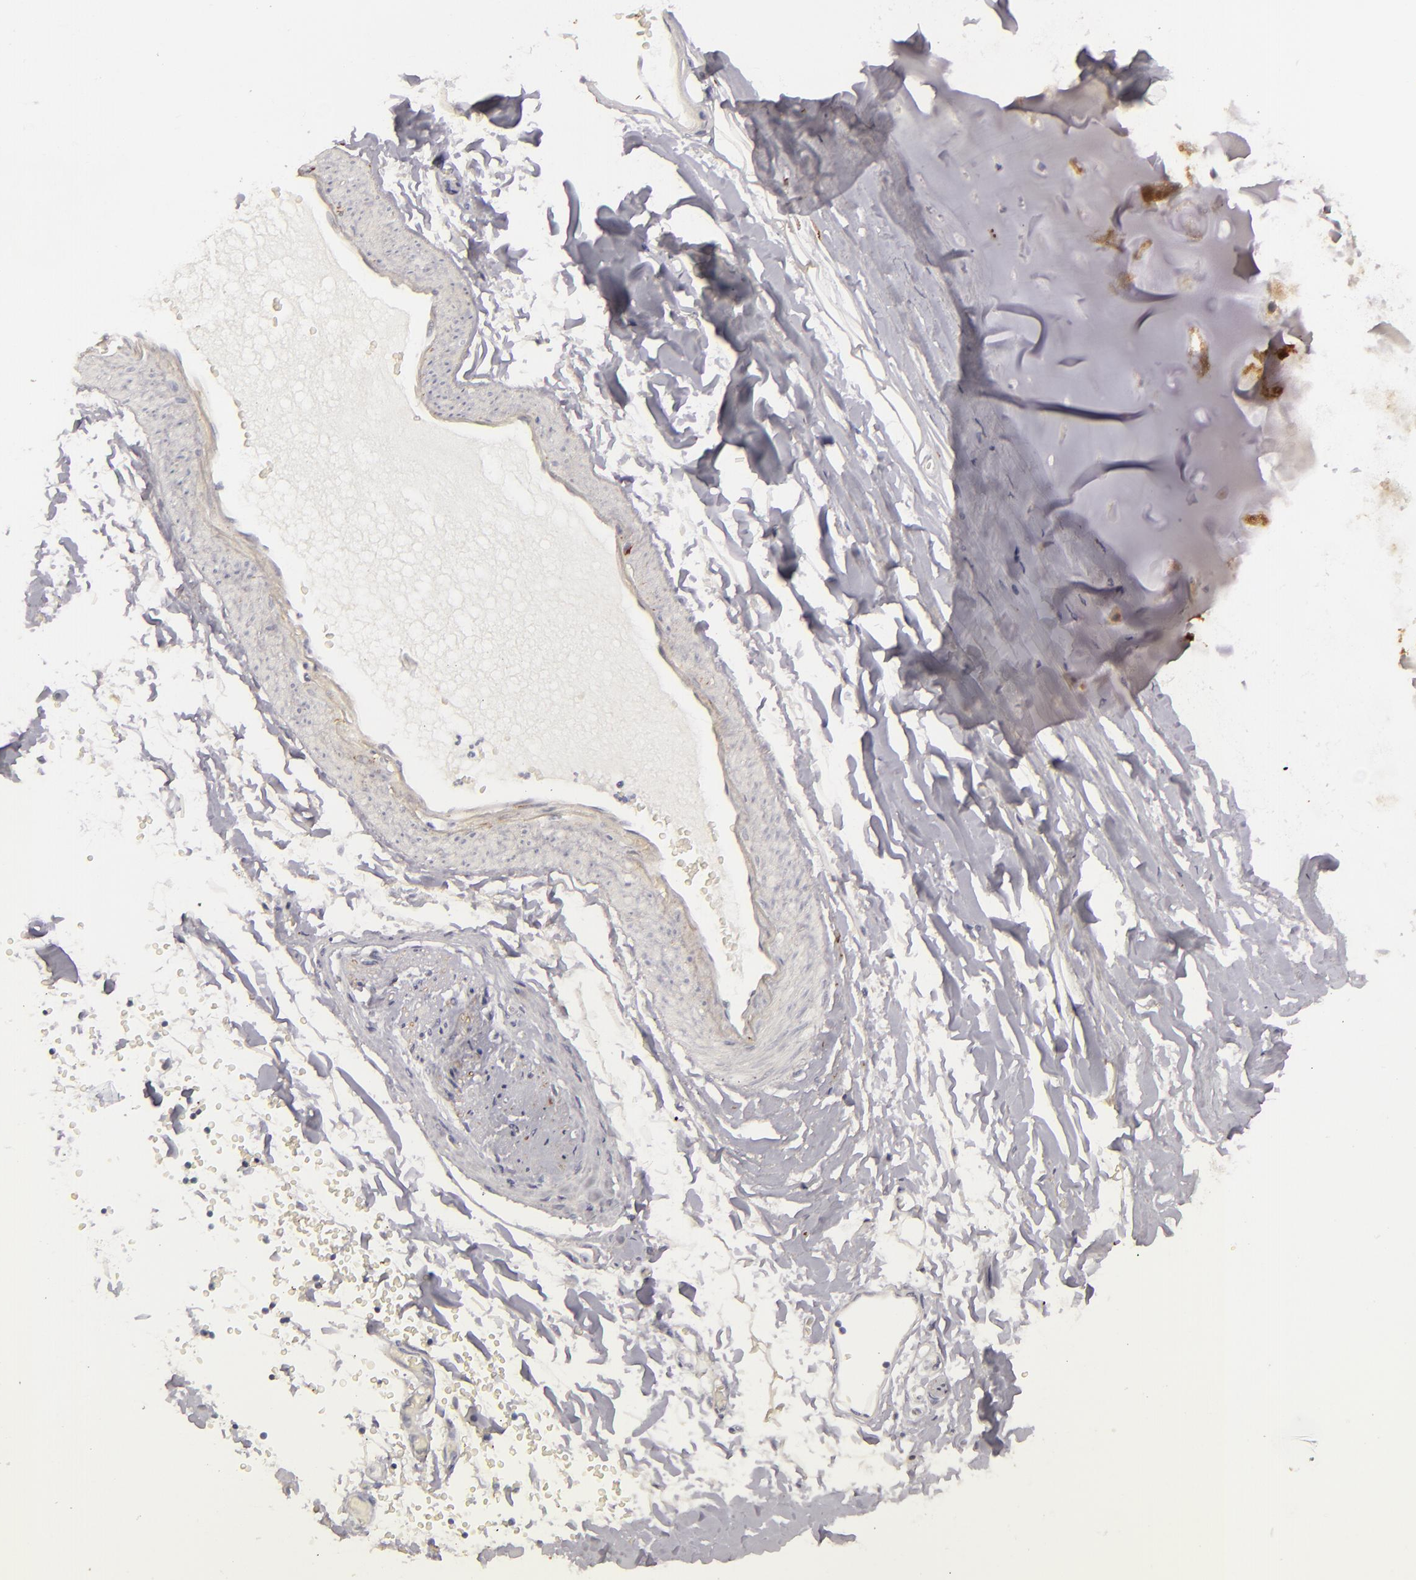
{"staining": {"intensity": "negative", "quantity": "none", "location": "none"}, "tissue": "adipose tissue", "cell_type": "Adipocytes", "image_type": "normal", "snomed": [{"axis": "morphology", "description": "Normal tissue, NOS"}, {"axis": "topography", "description": "Bronchus"}, {"axis": "topography", "description": "Lung"}], "caption": "A photomicrograph of human adipose tissue is negative for staining in adipocytes.", "gene": "ALCAM", "patient": {"sex": "female", "age": 56}}